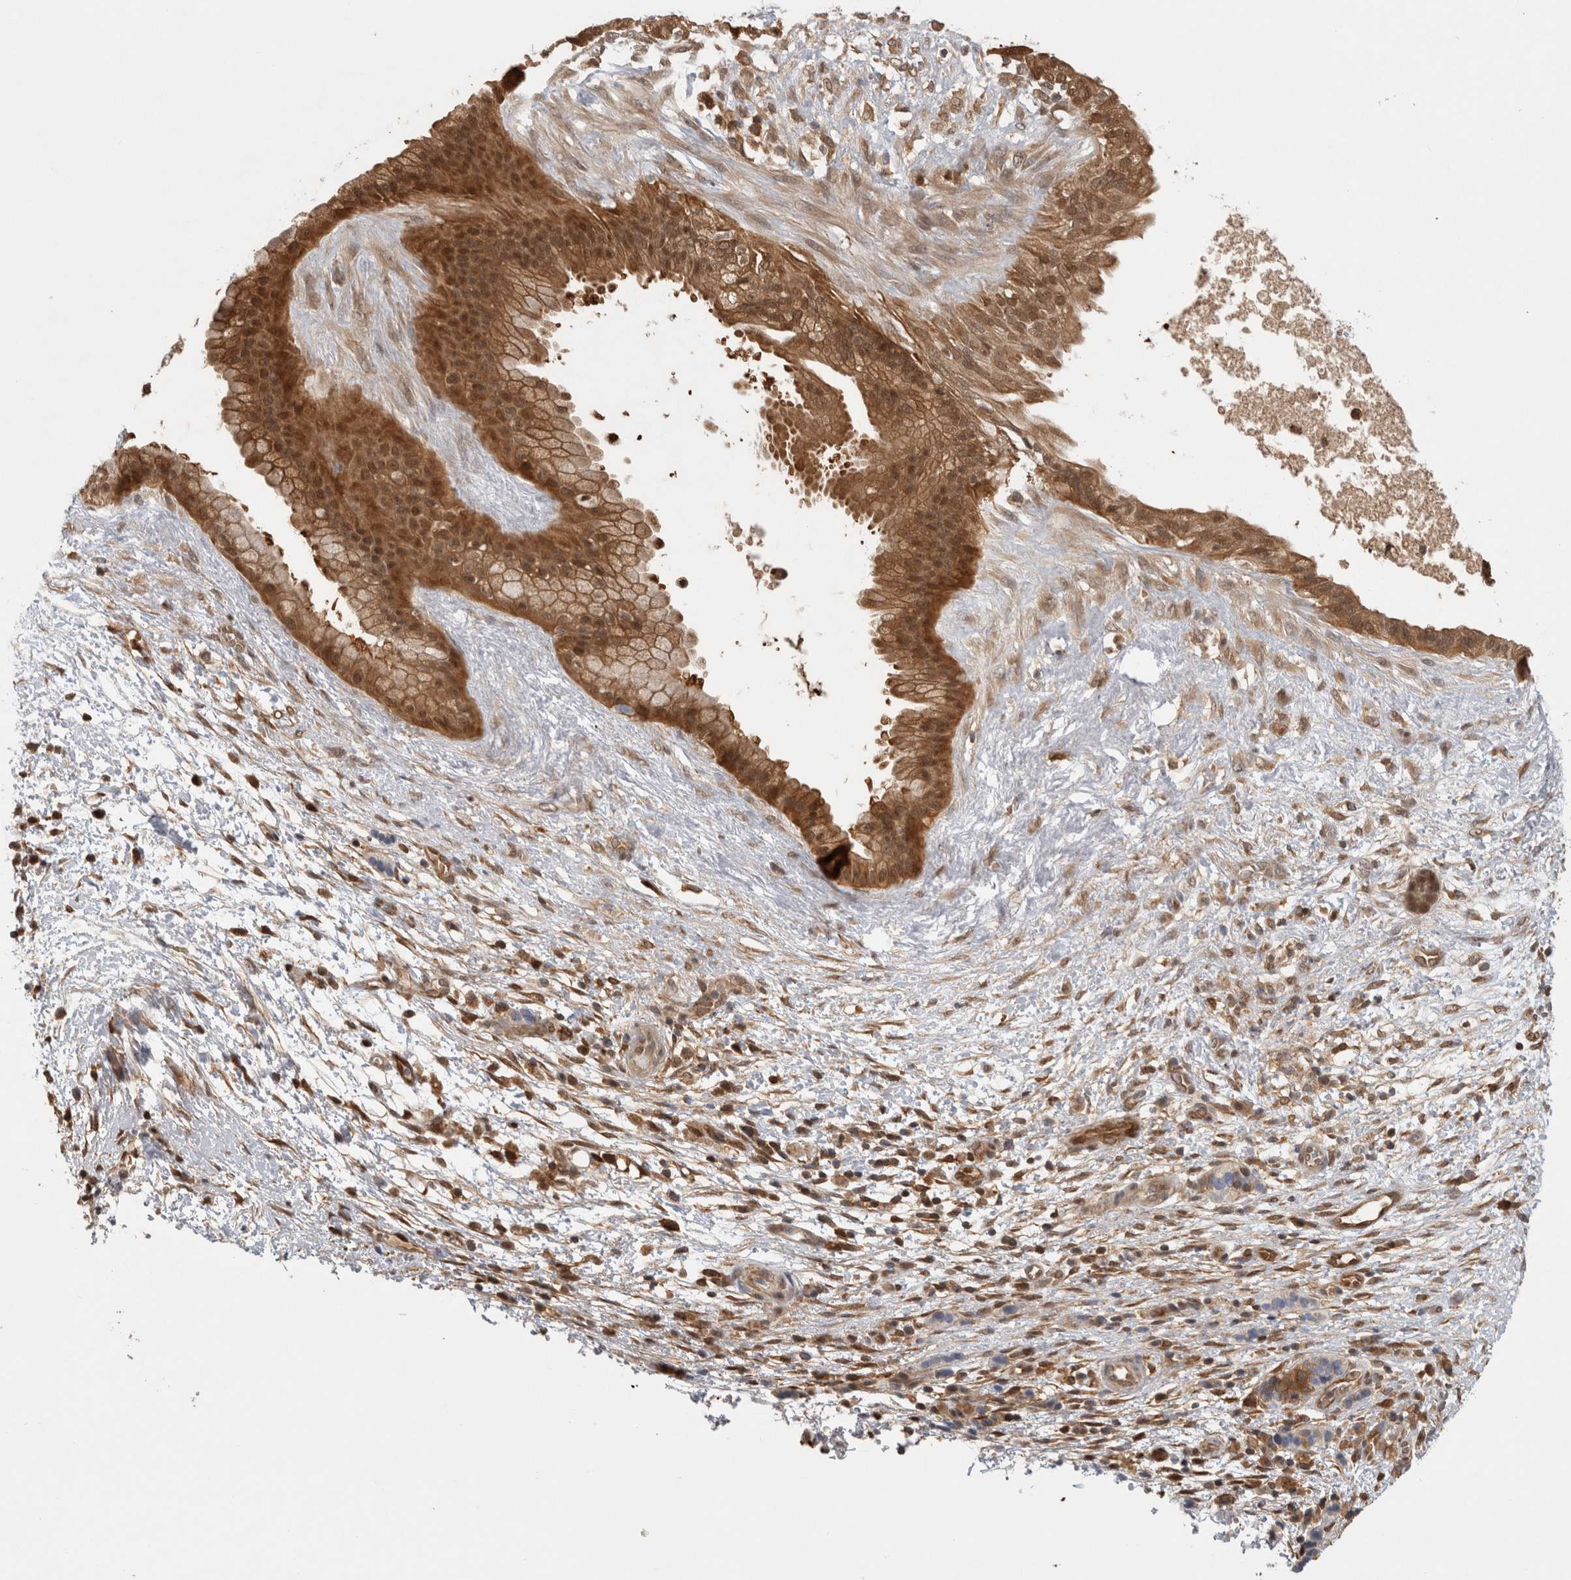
{"staining": {"intensity": "moderate", "quantity": ">75%", "location": "cytoplasmic/membranous,nuclear"}, "tissue": "pancreatic cancer", "cell_type": "Tumor cells", "image_type": "cancer", "snomed": [{"axis": "morphology", "description": "Adenocarcinoma, NOS"}, {"axis": "topography", "description": "Pancreas"}], "caption": "Adenocarcinoma (pancreatic) stained with immunohistochemistry shows moderate cytoplasmic/membranous and nuclear staining in about >75% of tumor cells.", "gene": "ASTN2", "patient": {"sex": "female", "age": 78}}